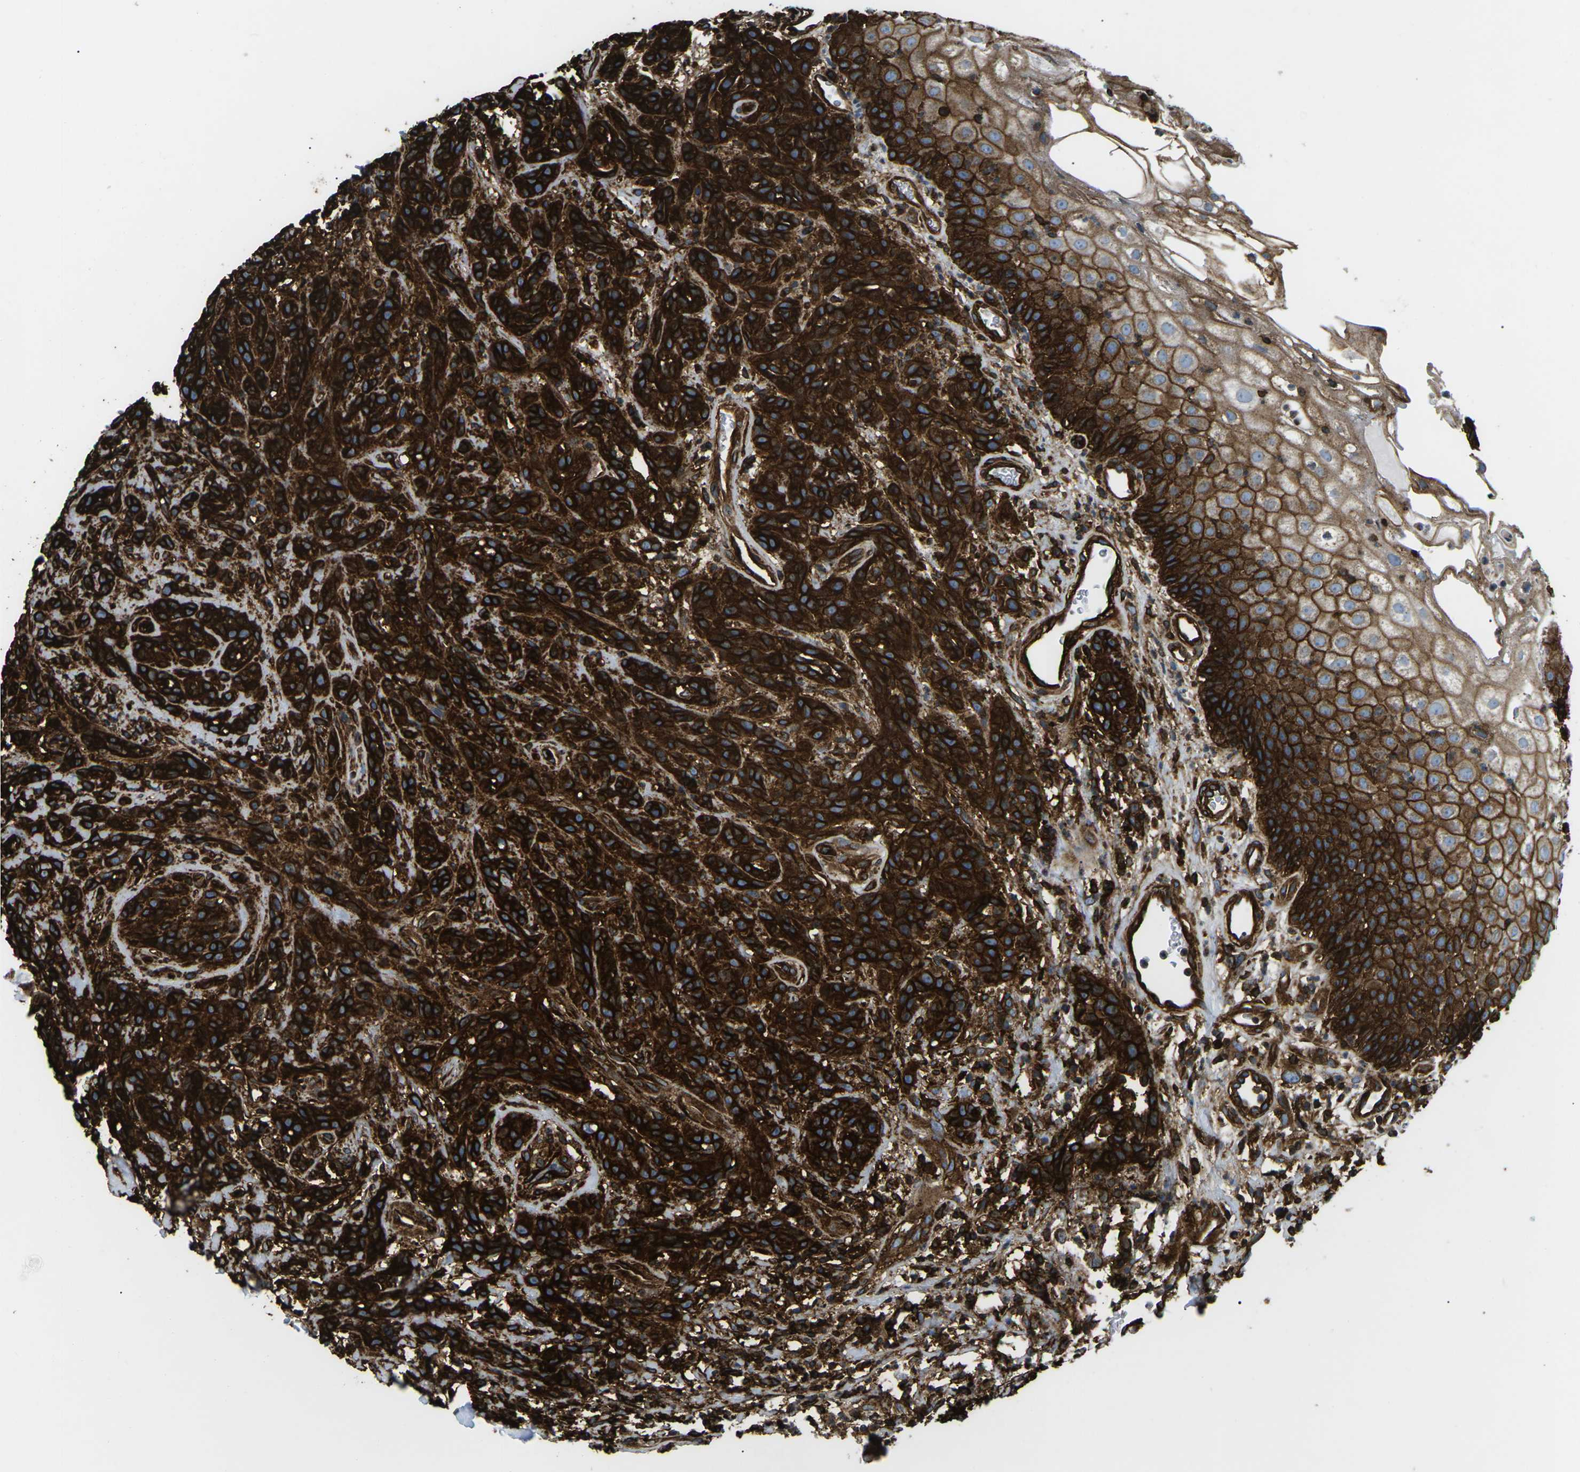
{"staining": {"intensity": "strong", "quantity": ">75%", "location": "cytoplasmic/membranous"}, "tissue": "head and neck cancer", "cell_type": "Tumor cells", "image_type": "cancer", "snomed": [{"axis": "morphology", "description": "Normal tissue, NOS"}, {"axis": "morphology", "description": "Squamous cell carcinoma, NOS"}, {"axis": "topography", "description": "Cartilage tissue"}, {"axis": "topography", "description": "Head-Neck"}], "caption": "Protein positivity by immunohistochemistry reveals strong cytoplasmic/membranous expression in about >75% of tumor cells in squamous cell carcinoma (head and neck).", "gene": "HLA-B", "patient": {"sex": "male", "age": 62}}